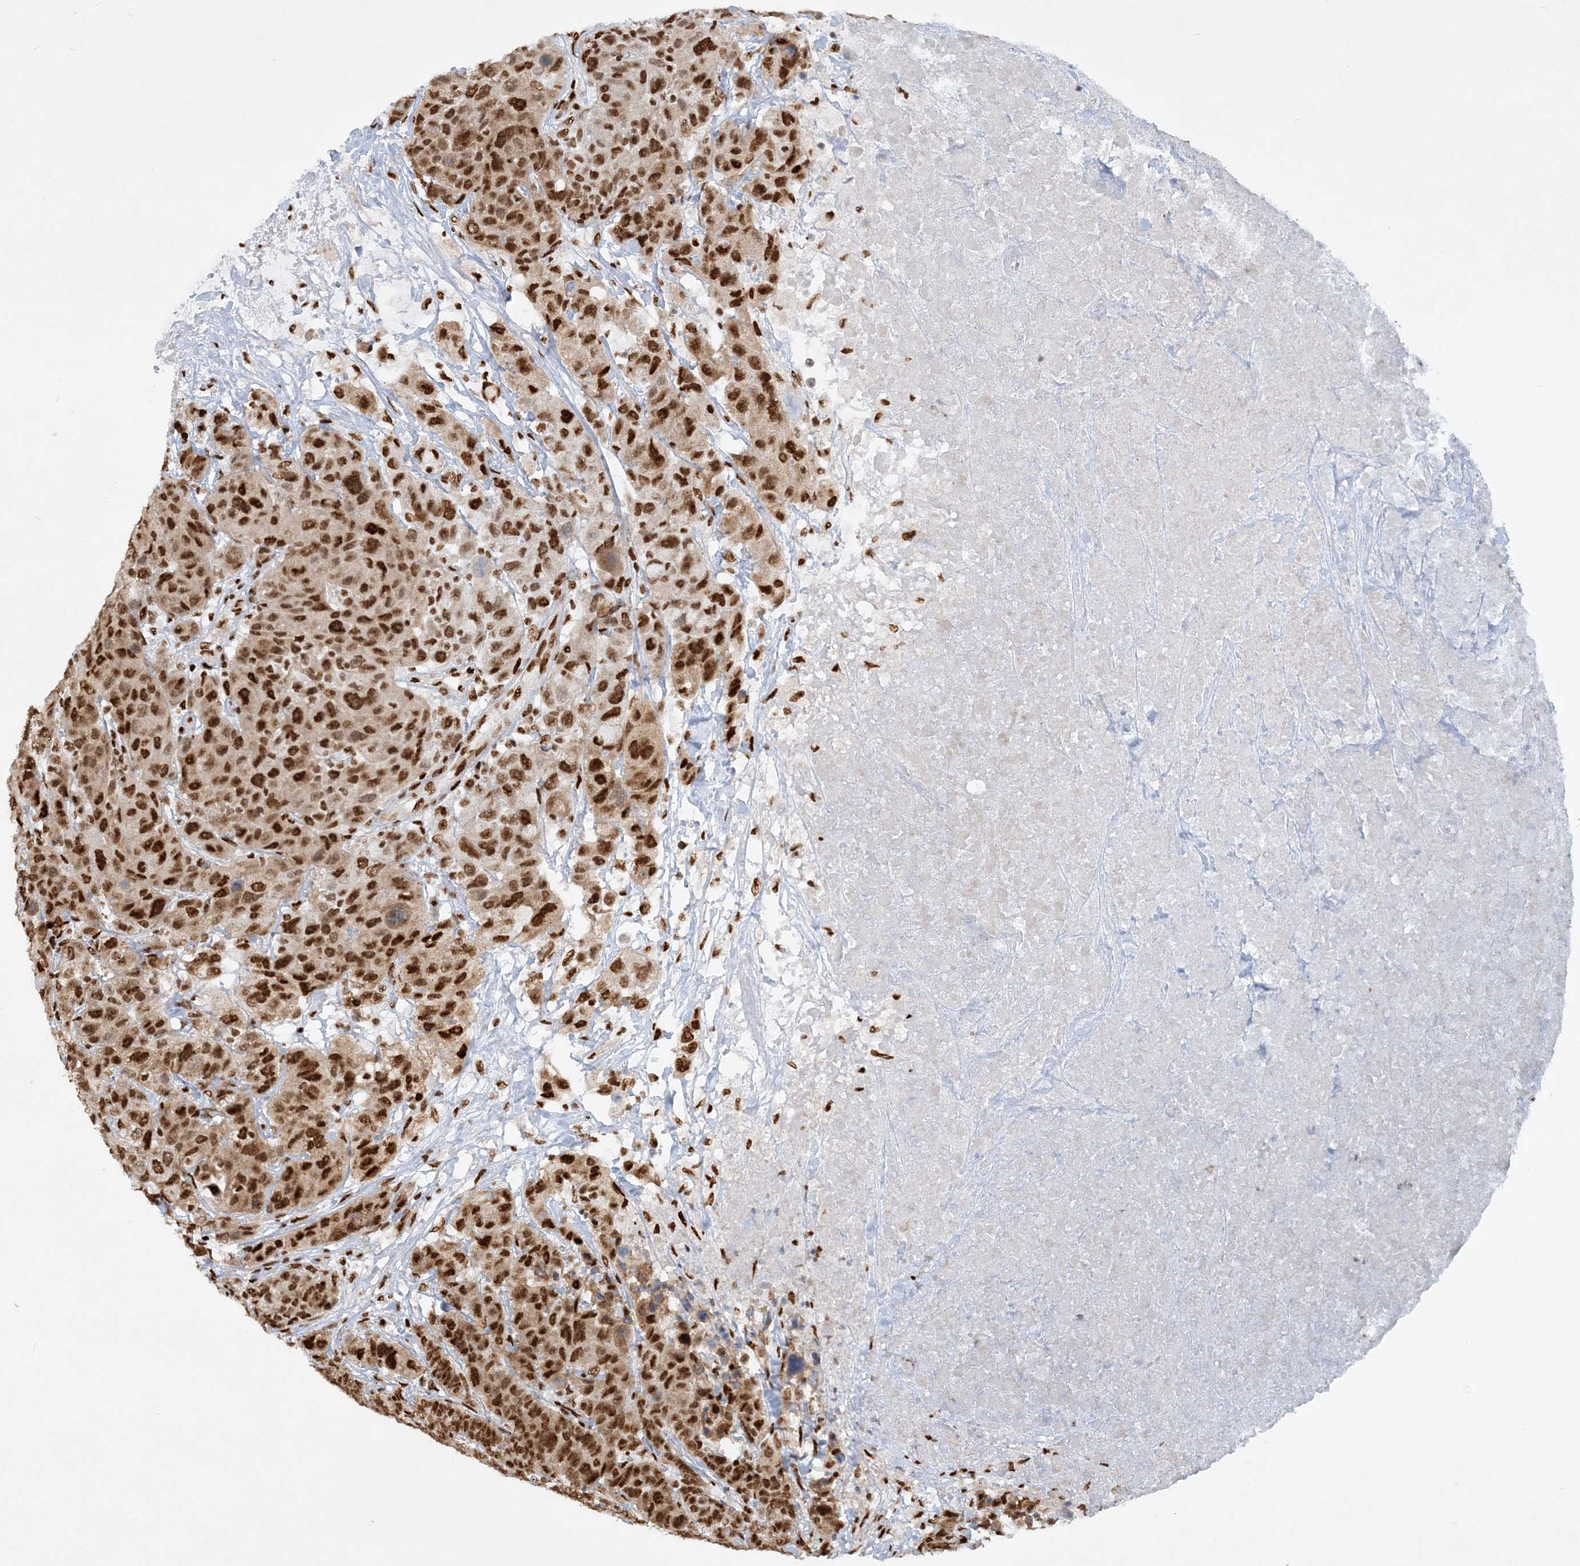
{"staining": {"intensity": "strong", "quantity": ">75%", "location": "nuclear"}, "tissue": "breast cancer", "cell_type": "Tumor cells", "image_type": "cancer", "snomed": [{"axis": "morphology", "description": "Duct carcinoma"}, {"axis": "topography", "description": "Breast"}], "caption": "An image showing strong nuclear positivity in about >75% of tumor cells in breast cancer, as visualized by brown immunohistochemical staining.", "gene": "DELE1", "patient": {"sex": "female", "age": 37}}